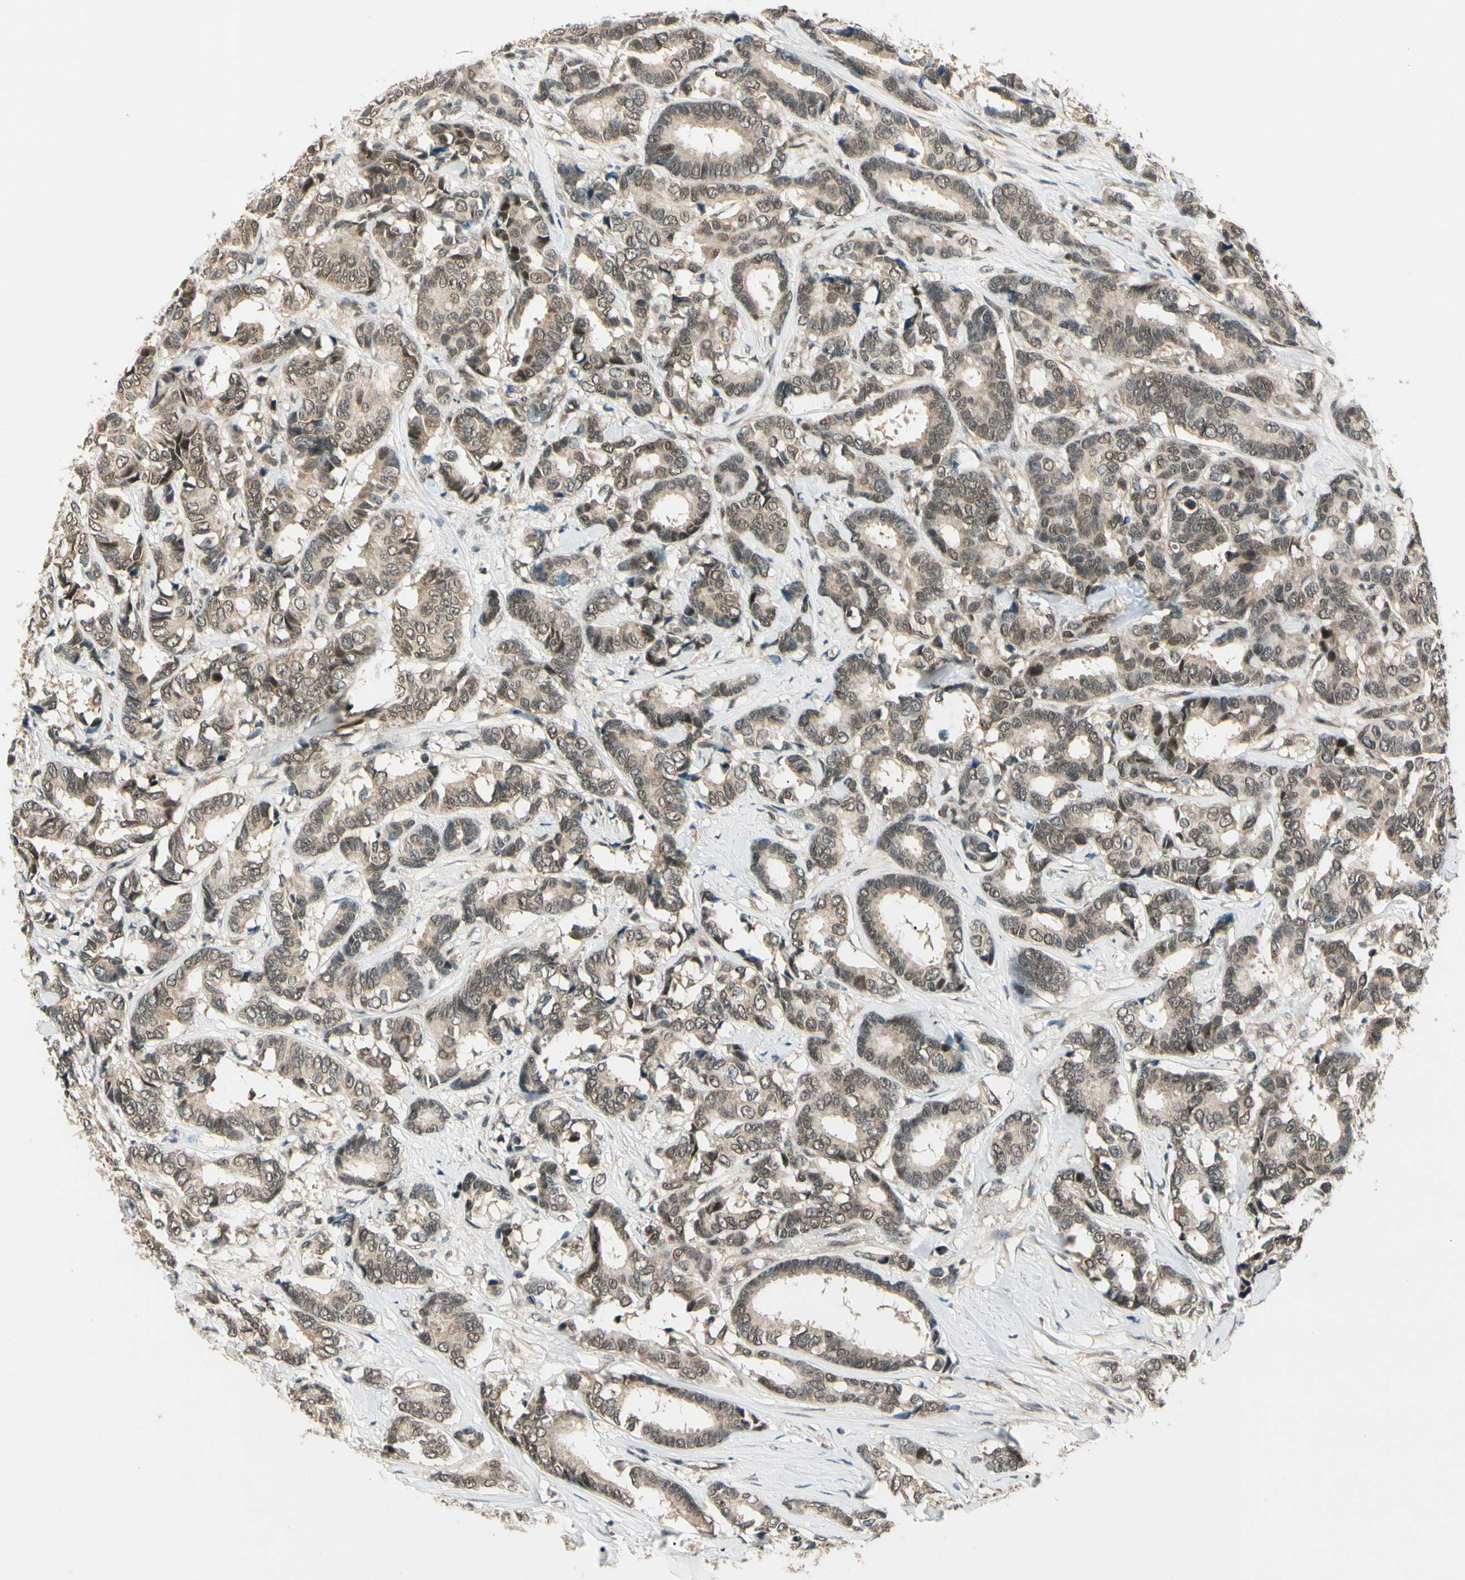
{"staining": {"intensity": "weak", "quantity": ">75%", "location": "cytoplasmic/membranous,nuclear"}, "tissue": "breast cancer", "cell_type": "Tumor cells", "image_type": "cancer", "snomed": [{"axis": "morphology", "description": "Duct carcinoma"}, {"axis": "topography", "description": "Breast"}], "caption": "Human breast cancer stained with a protein marker displays weak staining in tumor cells.", "gene": "ZSCAN12", "patient": {"sex": "female", "age": 87}}